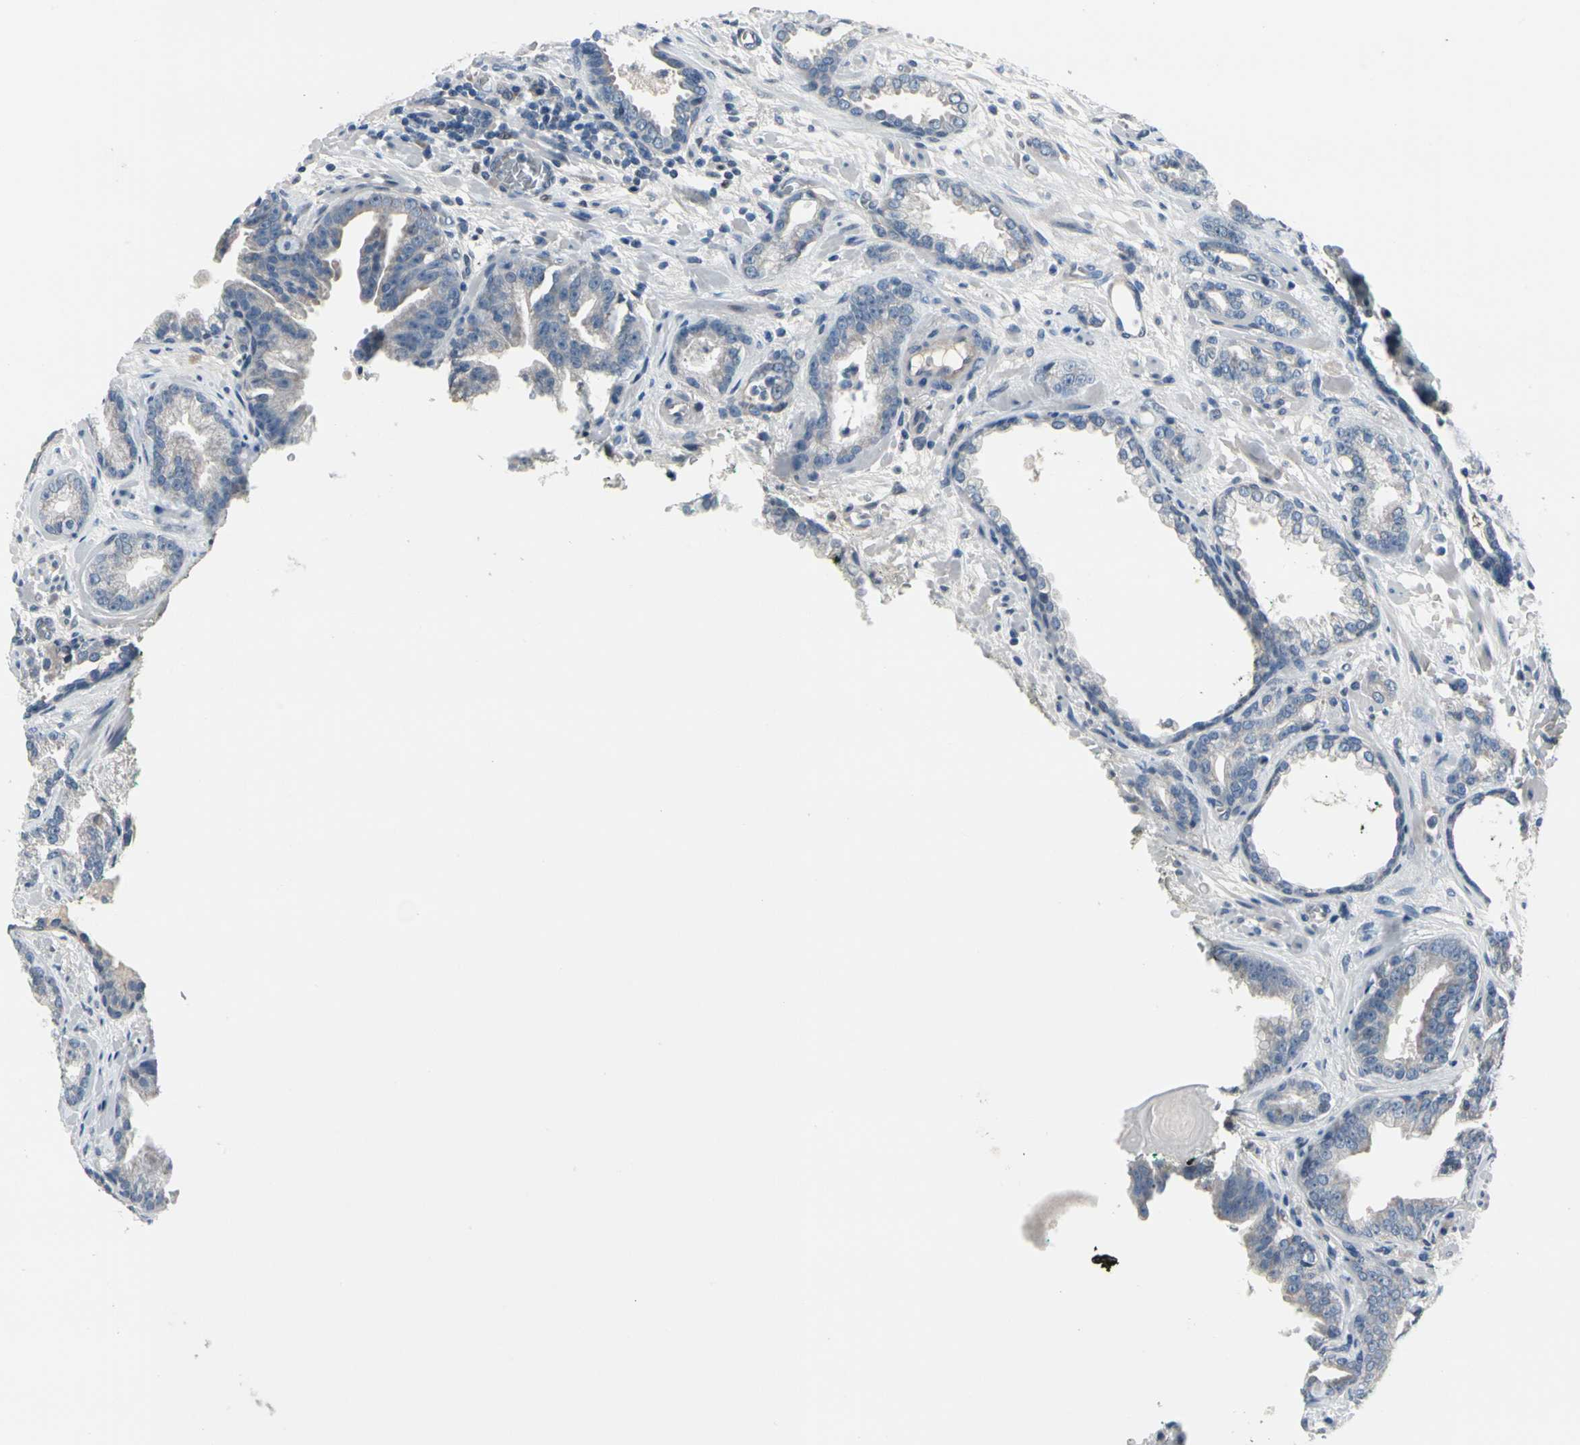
{"staining": {"intensity": "weak", "quantity": "25%-75%", "location": "cytoplasmic/membranous"}, "tissue": "prostate cancer", "cell_type": "Tumor cells", "image_type": "cancer", "snomed": [{"axis": "morphology", "description": "Adenocarcinoma, Low grade"}, {"axis": "topography", "description": "Prostate"}], "caption": "This photomicrograph shows immunohistochemistry staining of human prostate cancer (adenocarcinoma (low-grade)), with low weak cytoplasmic/membranous positivity in about 25%-75% of tumor cells.", "gene": "PGR", "patient": {"sex": "male", "age": 63}}